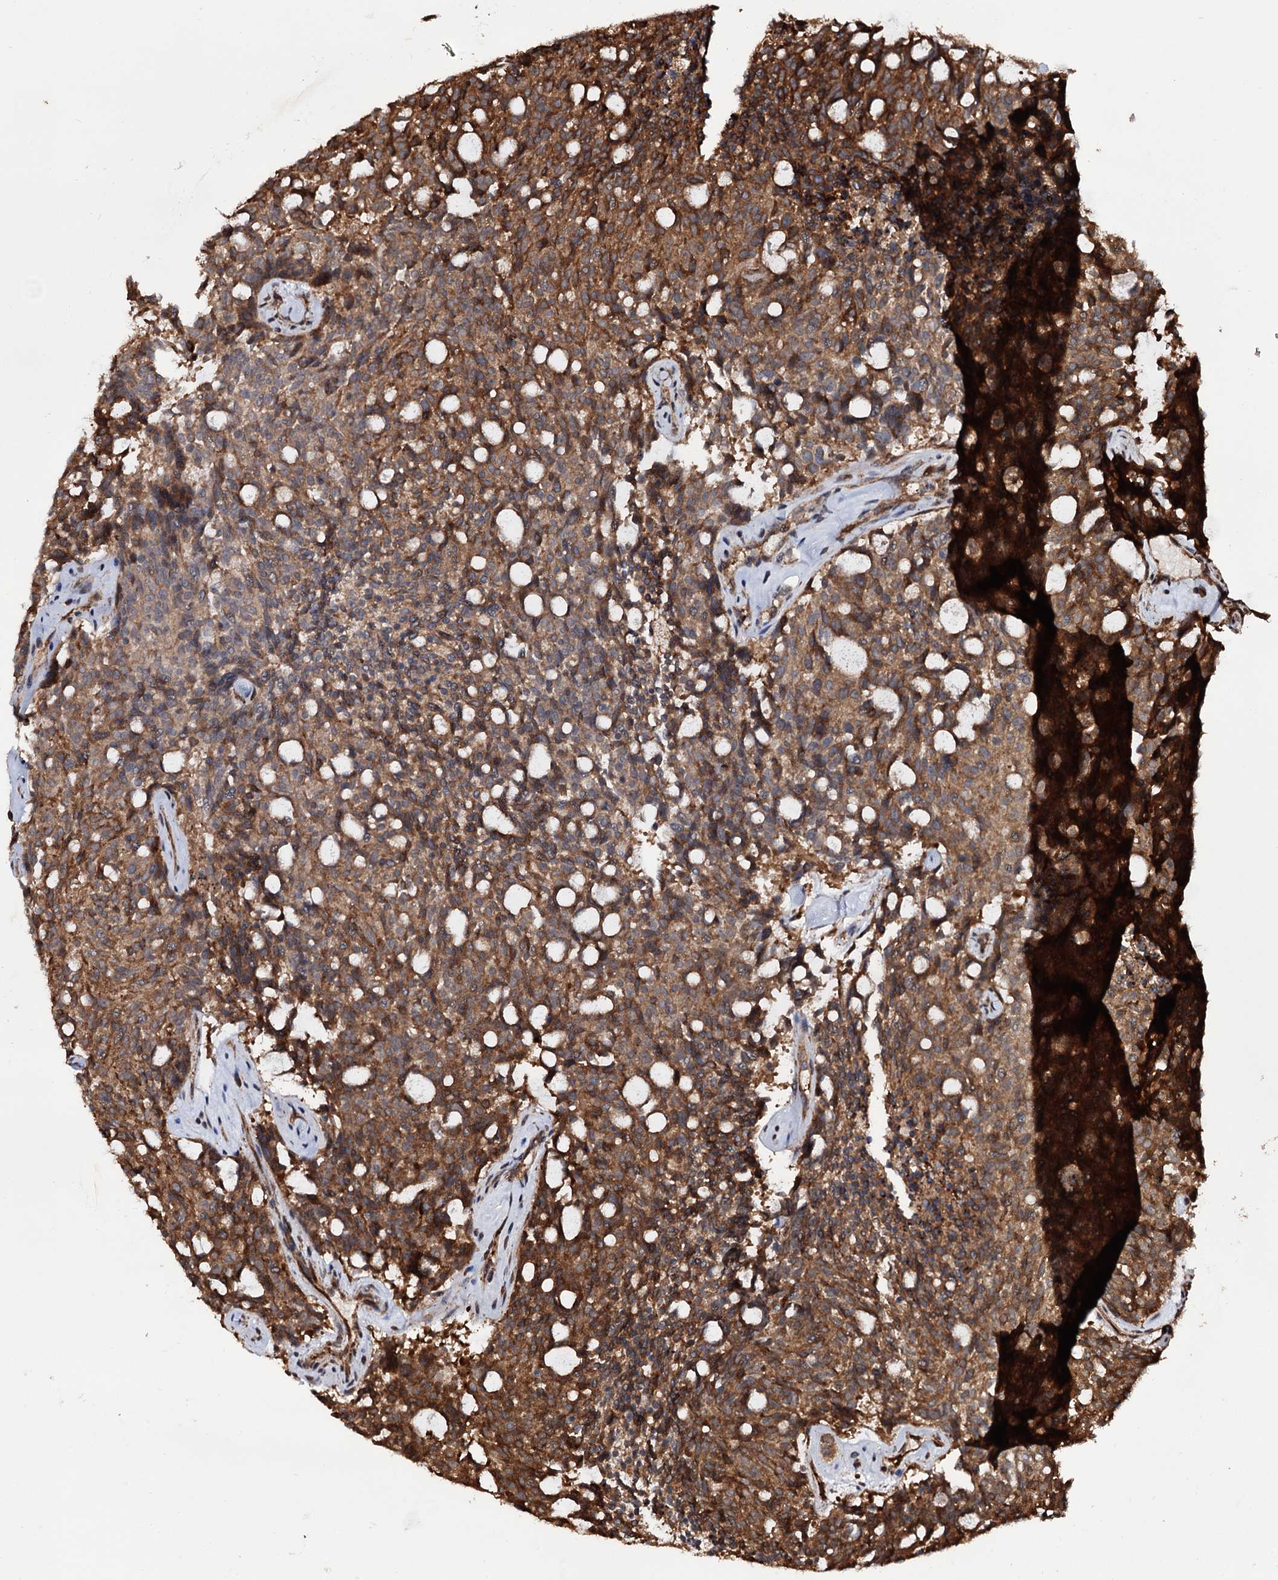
{"staining": {"intensity": "strong", "quantity": ">75%", "location": "cytoplasmic/membranous"}, "tissue": "carcinoid", "cell_type": "Tumor cells", "image_type": "cancer", "snomed": [{"axis": "morphology", "description": "Carcinoid, malignant, NOS"}, {"axis": "topography", "description": "Pancreas"}], "caption": "The micrograph demonstrates staining of carcinoid, revealing strong cytoplasmic/membranous protein expression (brown color) within tumor cells. (Stains: DAB in brown, nuclei in blue, Microscopy: brightfield microscopy at high magnification).", "gene": "ATP8B4", "patient": {"sex": "female", "age": 54}}